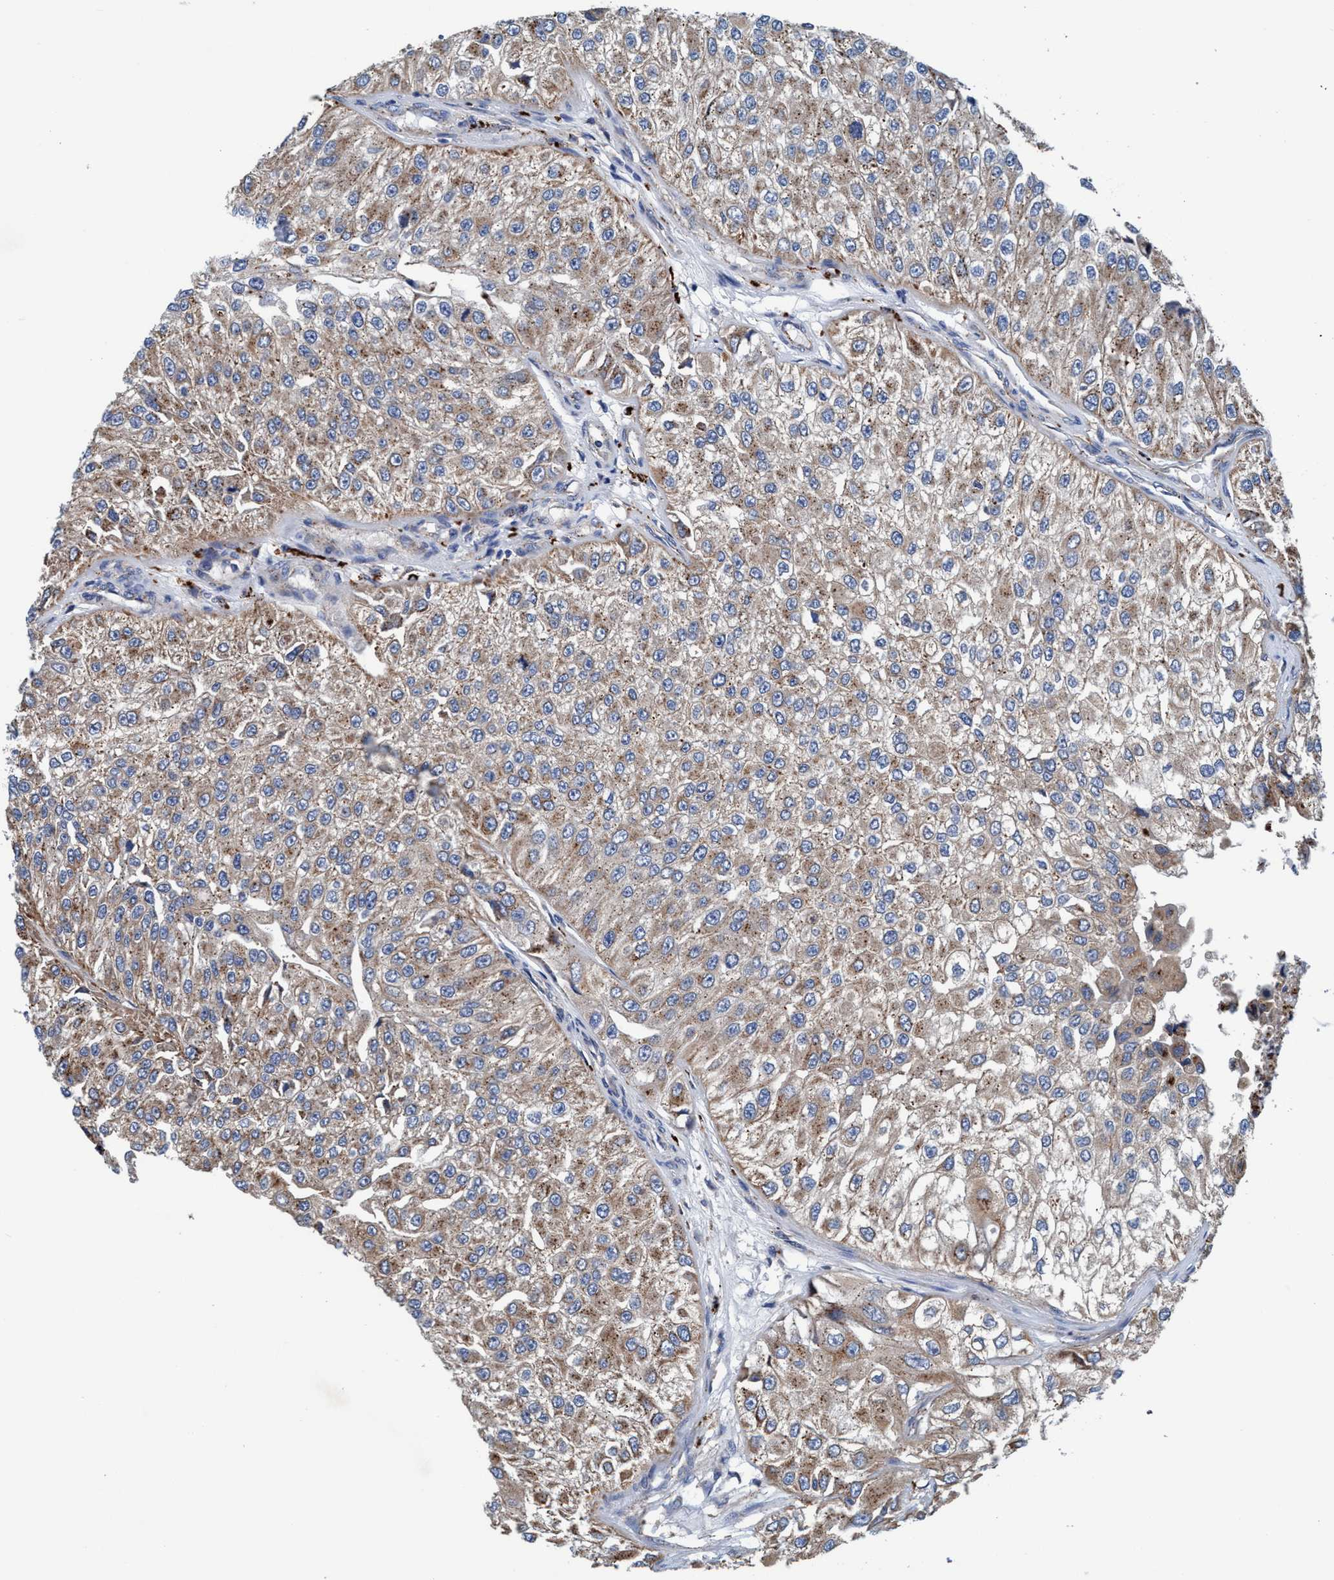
{"staining": {"intensity": "weak", "quantity": ">75%", "location": "cytoplasmic/membranous"}, "tissue": "urothelial cancer", "cell_type": "Tumor cells", "image_type": "cancer", "snomed": [{"axis": "morphology", "description": "Urothelial carcinoma, High grade"}, {"axis": "topography", "description": "Kidney"}, {"axis": "topography", "description": "Urinary bladder"}], "caption": "Immunohistochemical staining of human high-grade urothelial carcinoma exhibits weak cytoplasmic/membranous protein expression in approximately >75% of tumor cells. Immunohistochemistry (ihc) stains the protein in brown and the nuclei are stained blue.", "gene": "ENDOG", "patient": {"sex": "male", "age": 77}}